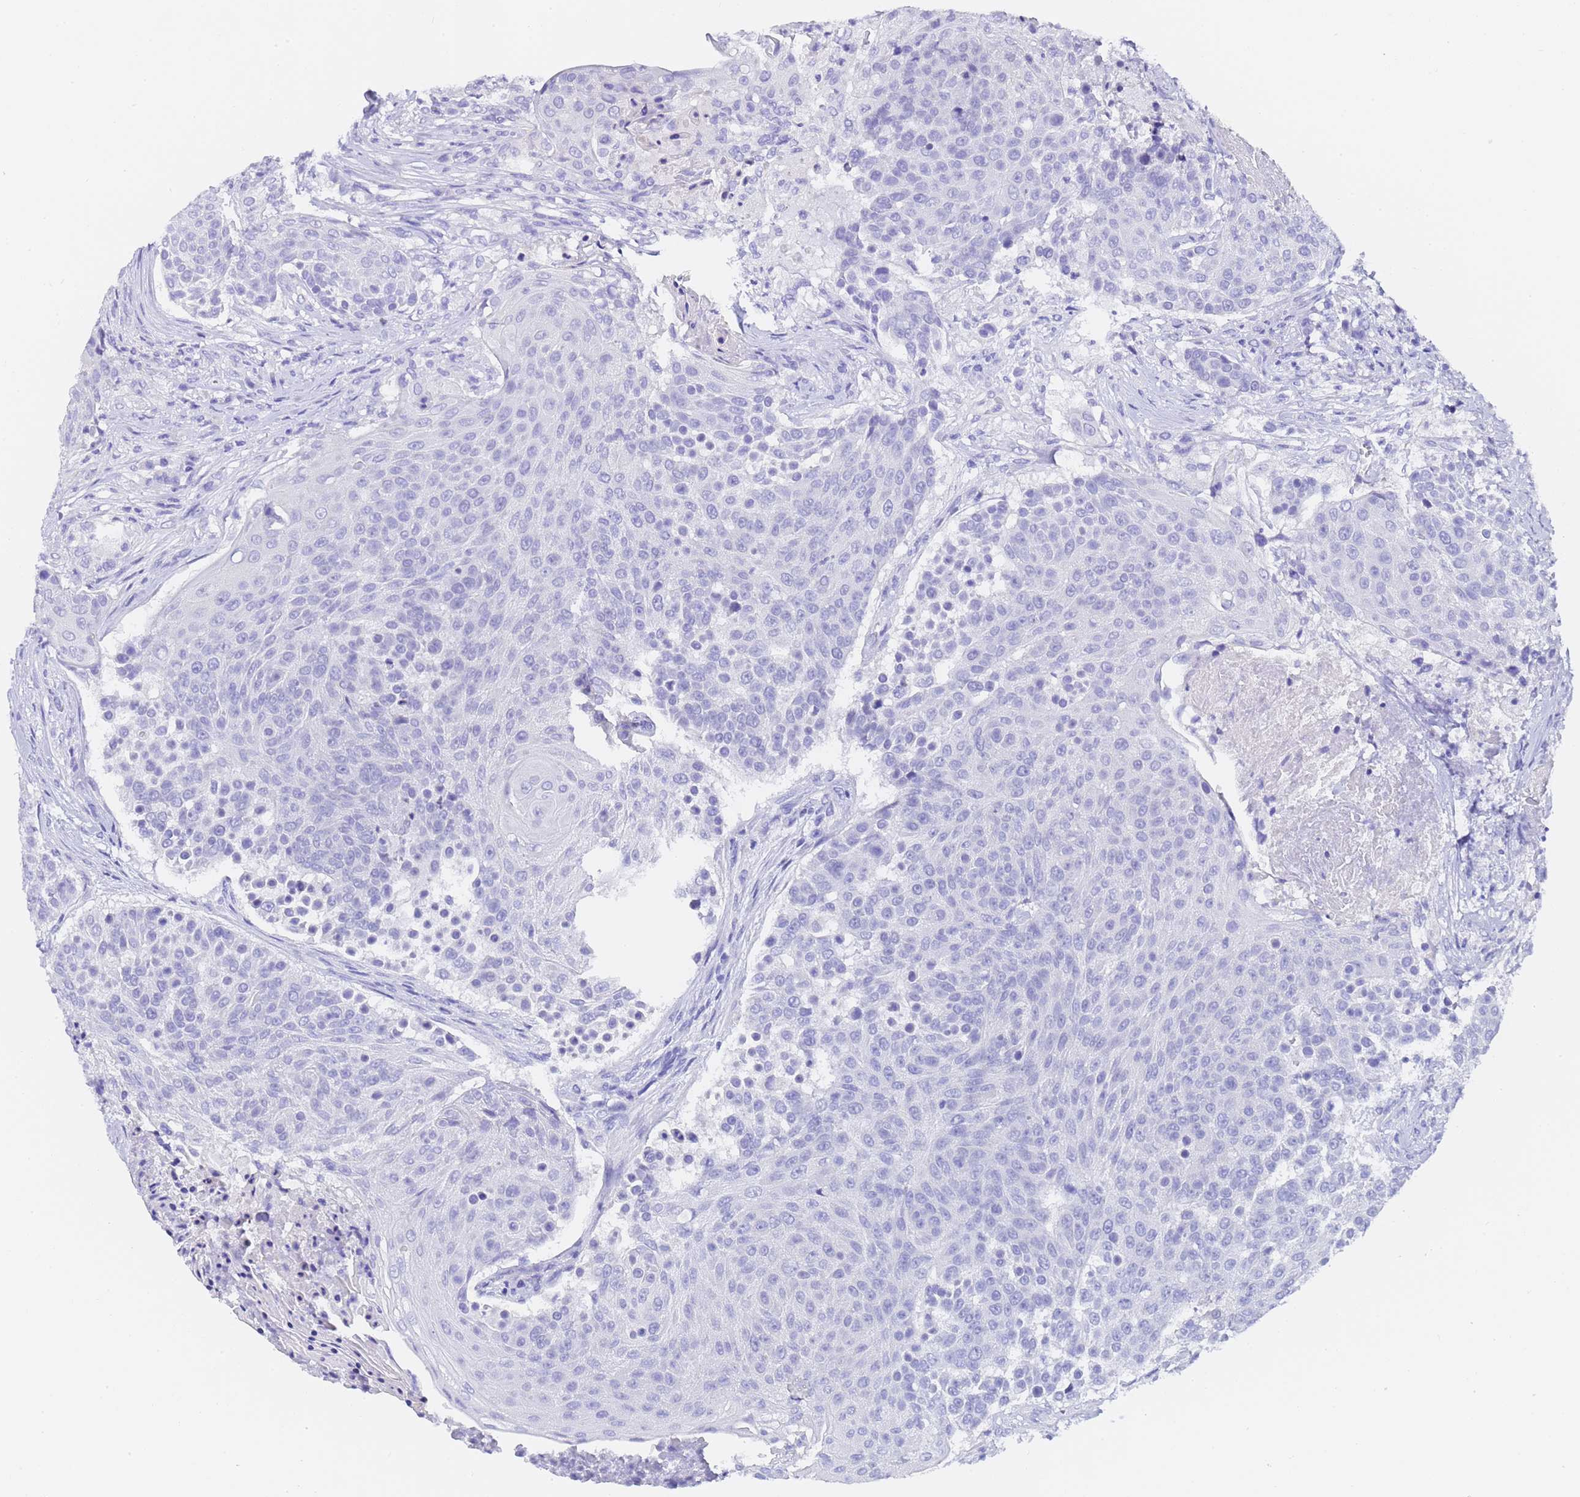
{"staining": {"intensity": "negative", "quantity": "none", "location": "none"}, "tissue": "urothelial cancer", "cell_type": "Tumor cells", "image_type": "cancer", "snomed": [{"axis": "morphology", "description": "Urothelial carcinoma, High grade"}, {"axis": "topography", "description": "Urinary bladder"}], "caption": "An image of urothelial cancer stained for a protein demonstrates no brown staining in tumor cells.", "gene": "GABRA1", "patient": {"sex": "female", "age": 63}}